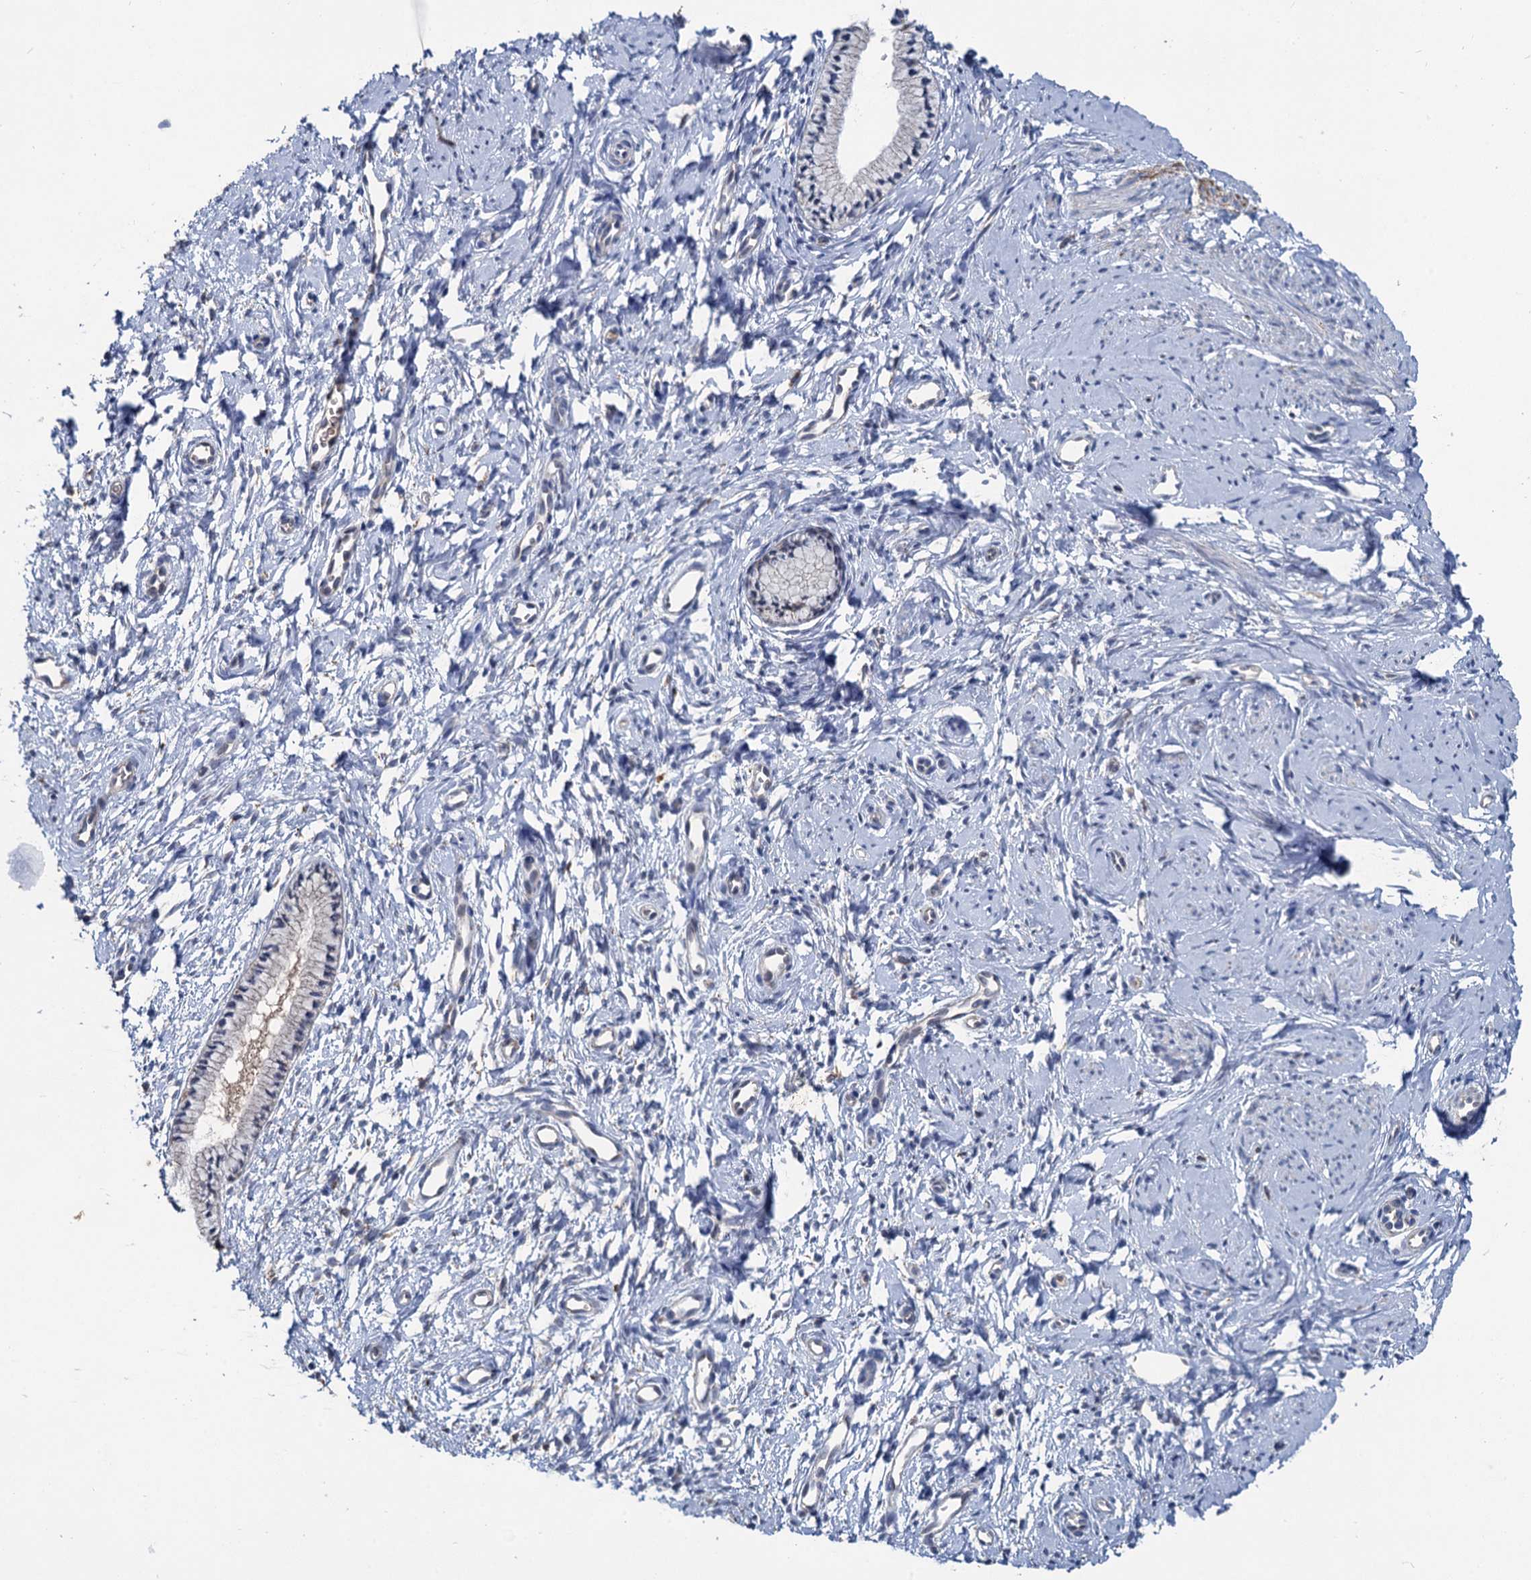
{"staining": {"intensity": "negative", "quantity": "none", "location": "none"}, "tissue": "cervix", "cell_type": "Glandular cells", "image_type": "normal", "snomed": [{"axis": "morphology", "description": "Normal tissue, NOS"}, {"axis": "topography", "description": "Cervix"}], "caption": "The immunohistochemistry (IHC) histopathology image has no significant staining in glandular cells of cervix.", "gene": "METTL4", "patient": {"sex": "female", "age": 57}}